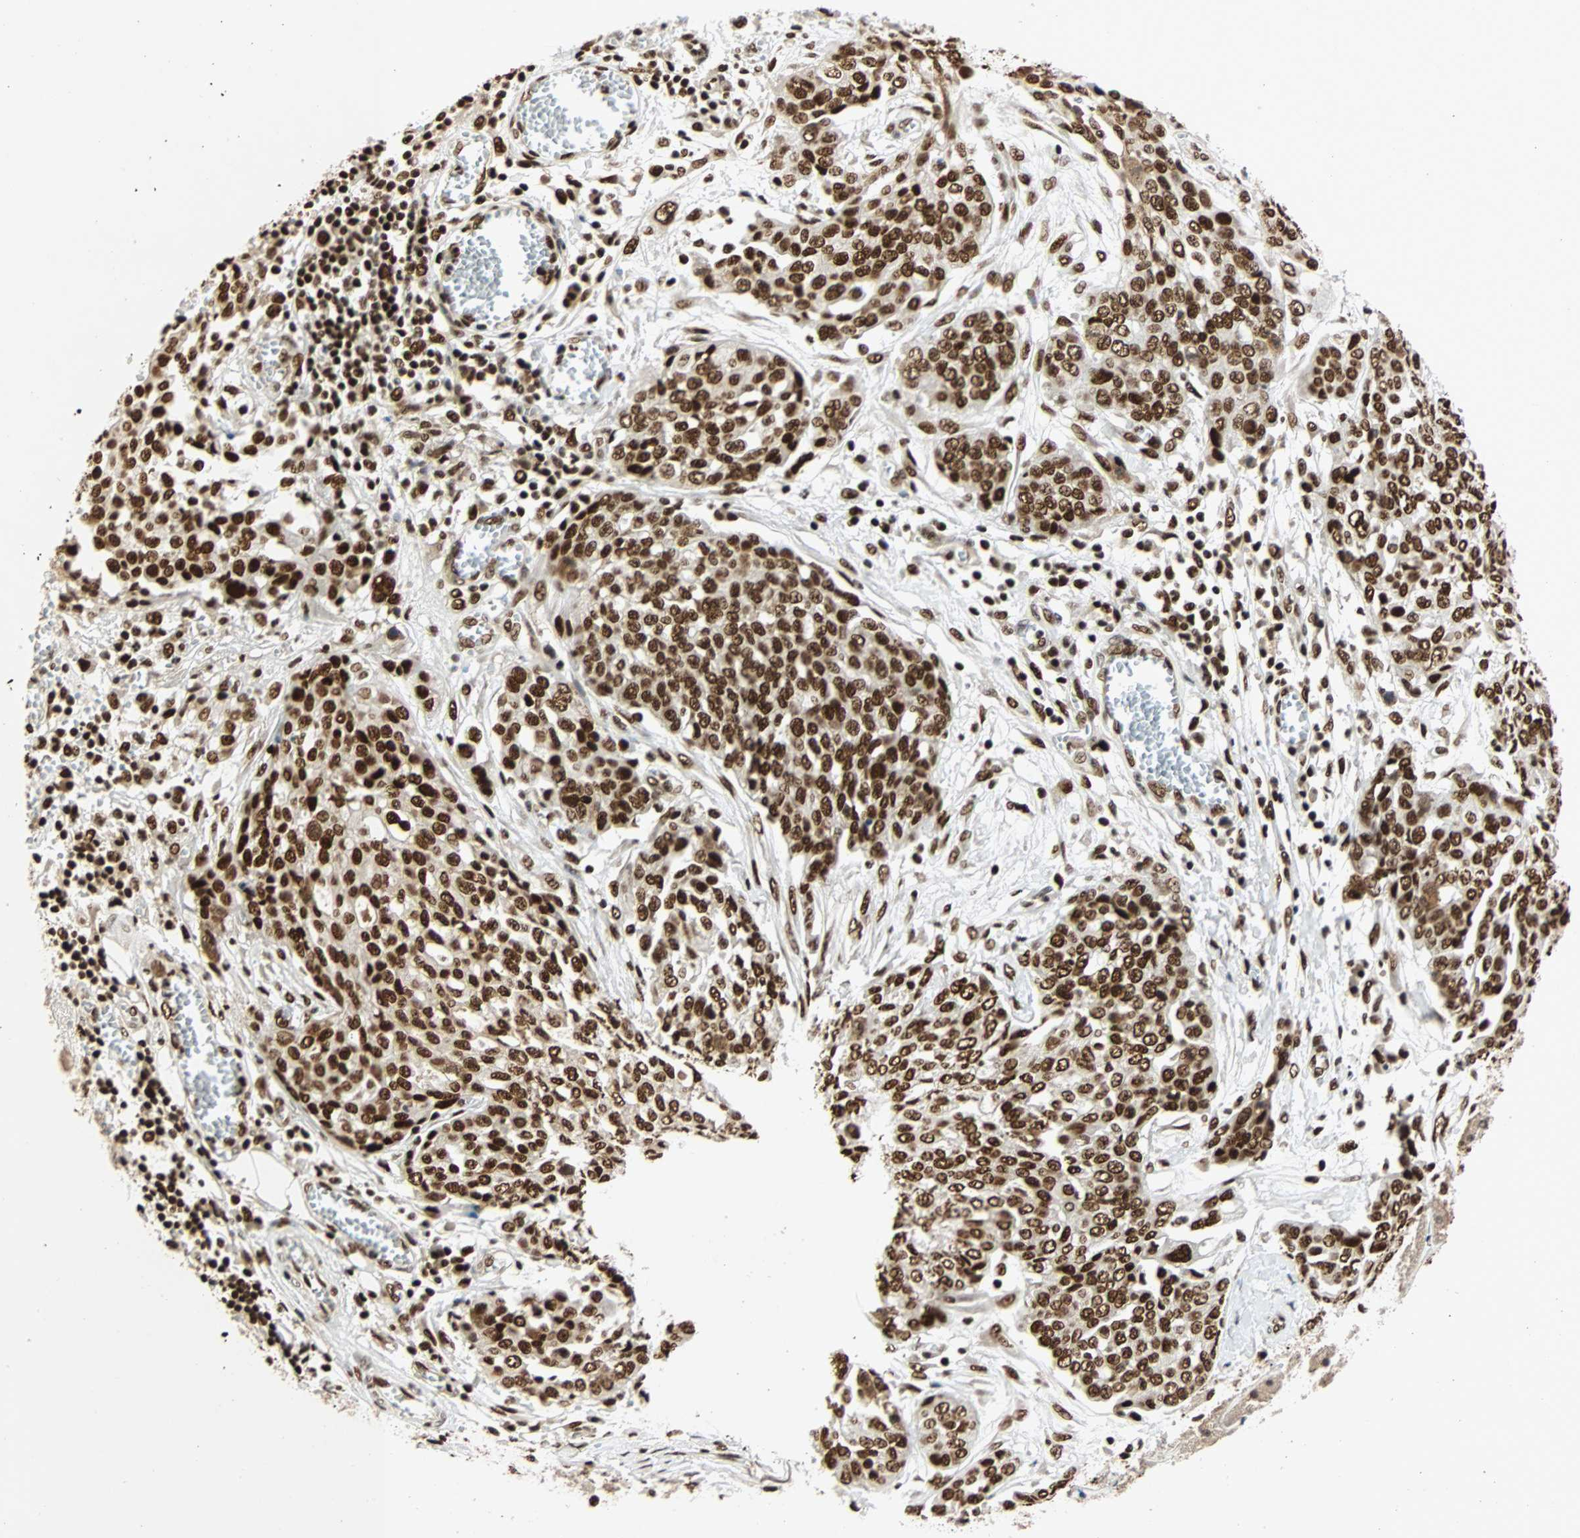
{"staining": {"intensity": "strong", "quantity": ">75%", "location": "nuclear"}, "tissue": "ovarian cancer", "cell_type": "Tumor cells", "image_type": "cancer", "snomed": [{"axis": "morphology", "description": "Cystadenocarcinoma, serous, NOS"}, {"axis": "topography", "description": "Soft tissue"}, {"axis": "topography", "description": "Ovary"}], "caption": "Protein positivity by immunohistochemistry (IHC) shows strong nuclear staining in approximately >75% of tumor cells in ovarian cancer. Nuclei are stained in blue.", "gene": "CDK12", "patient": {"sex": "female", "age": 57}}